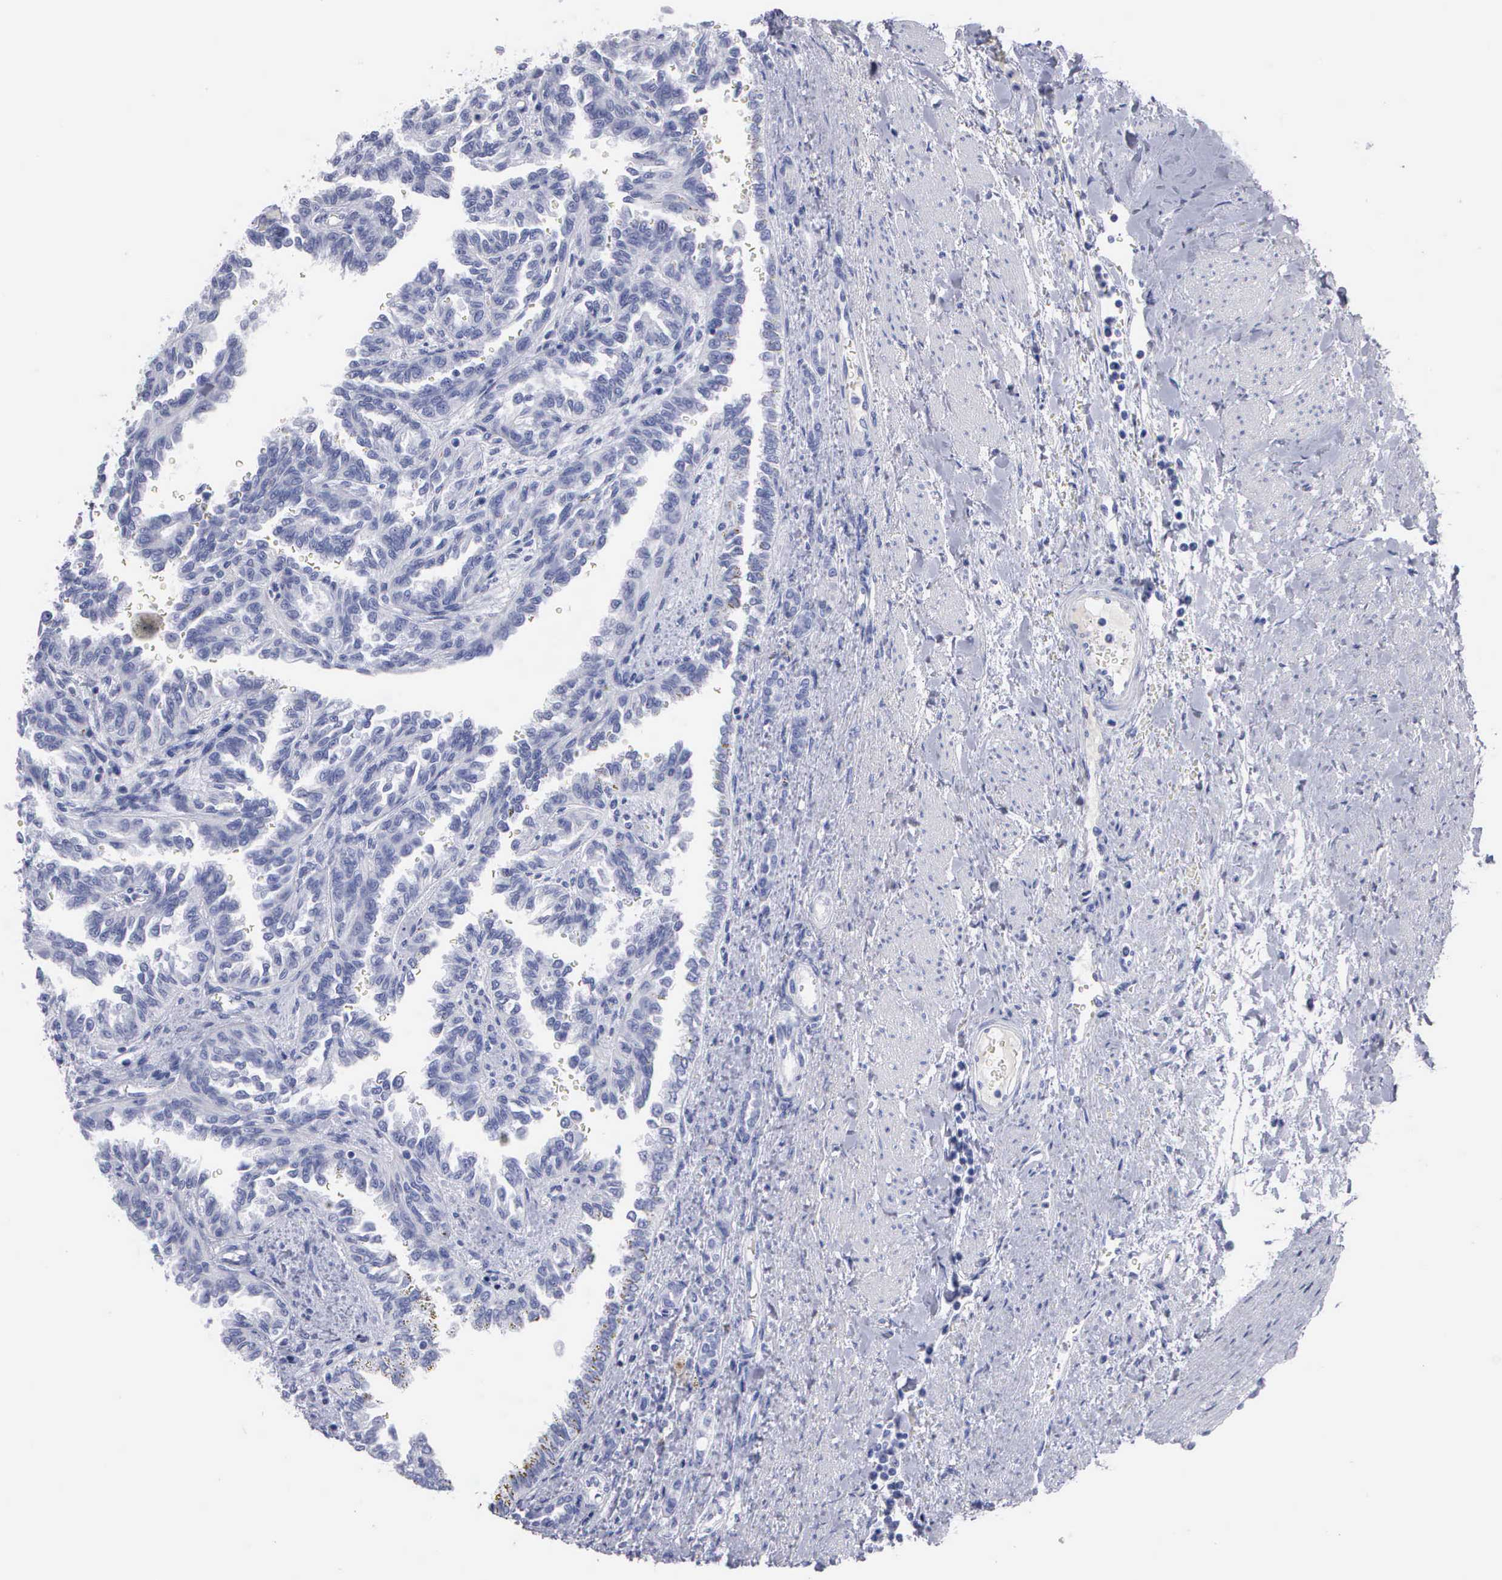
{"staining": {"intensity": "negative", "quantity": "none", "location": "none"}, "tissue": "renal cancer", "cell_type": "Tumor cells", "image_type": "cancer", "snomed": [{"axis": "morphology", "description": "Inflammation, NOS"}, {"axis": "morphology", "description": "Adenocarcinoma, NOS"}, {"axis": "topography", "description": "Kidney"}], "caption": "High magnification brightfield microscopy of renal cancer (adenocarcinoma) stained with DAB (brown) and counterstained with hematoxylin (blue): tumor cells show no significant staining.", "gene": "CYP19A1", "patient": {"sex": "male", "age": 68}}